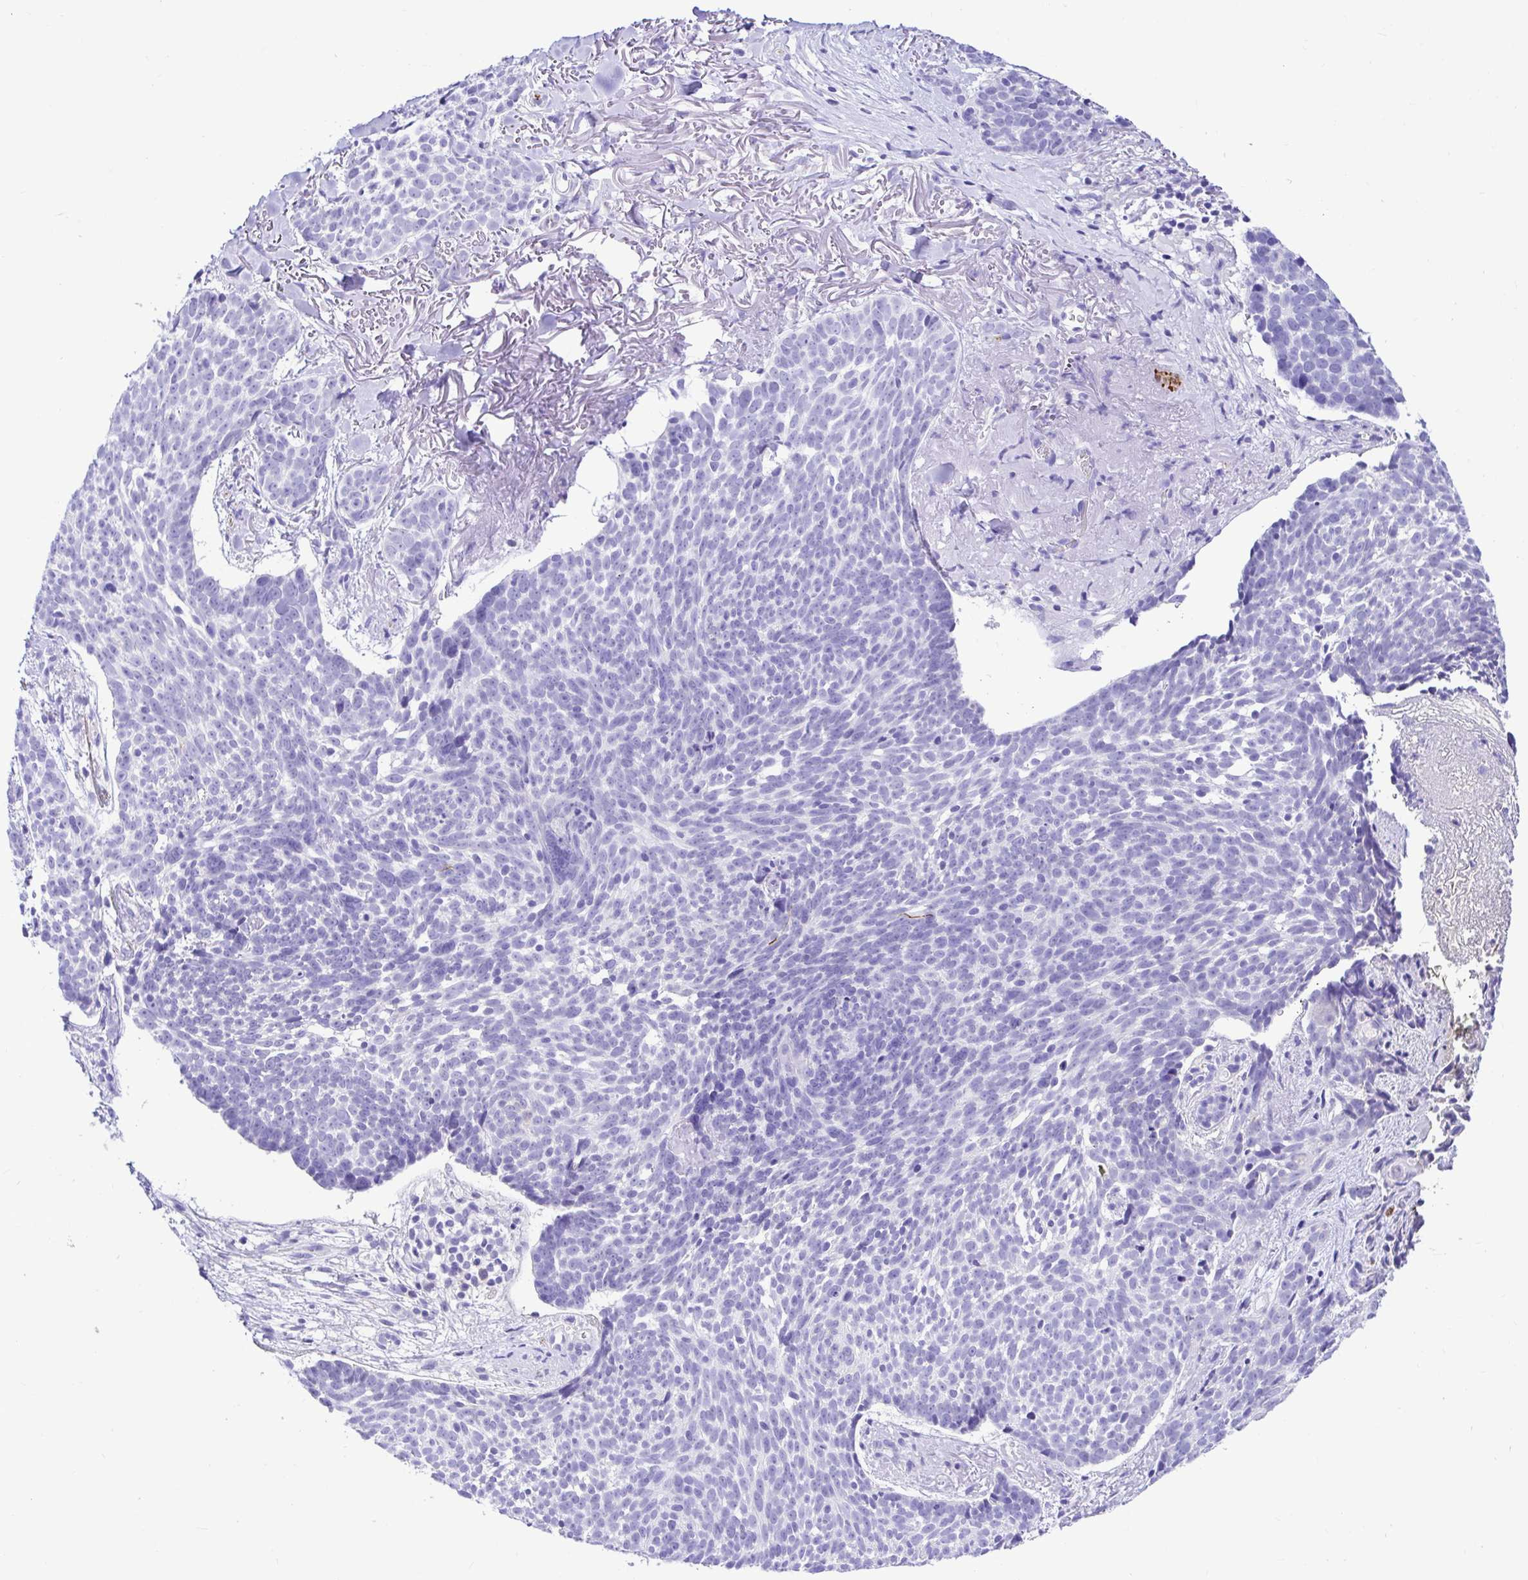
{"staining": {"intensity": "negative", "quantity": "none", "location": "none"}, "tissue": "skin cancer", "cell_type": "Tumor cells", "image_type": "cancer", "snomed": [{"axis": "morphology", "description": "Basal cell carcinoma"}, {"axis": "morphology", "description": "BCC, high aggressive"}, {"axis": "topography", "description": "Skin"}], "caption": "The image displays no significant staining in tumor cells of skin cancer.", "gene": "BACE2", "patient": {"sex": "female", "age": 86}}